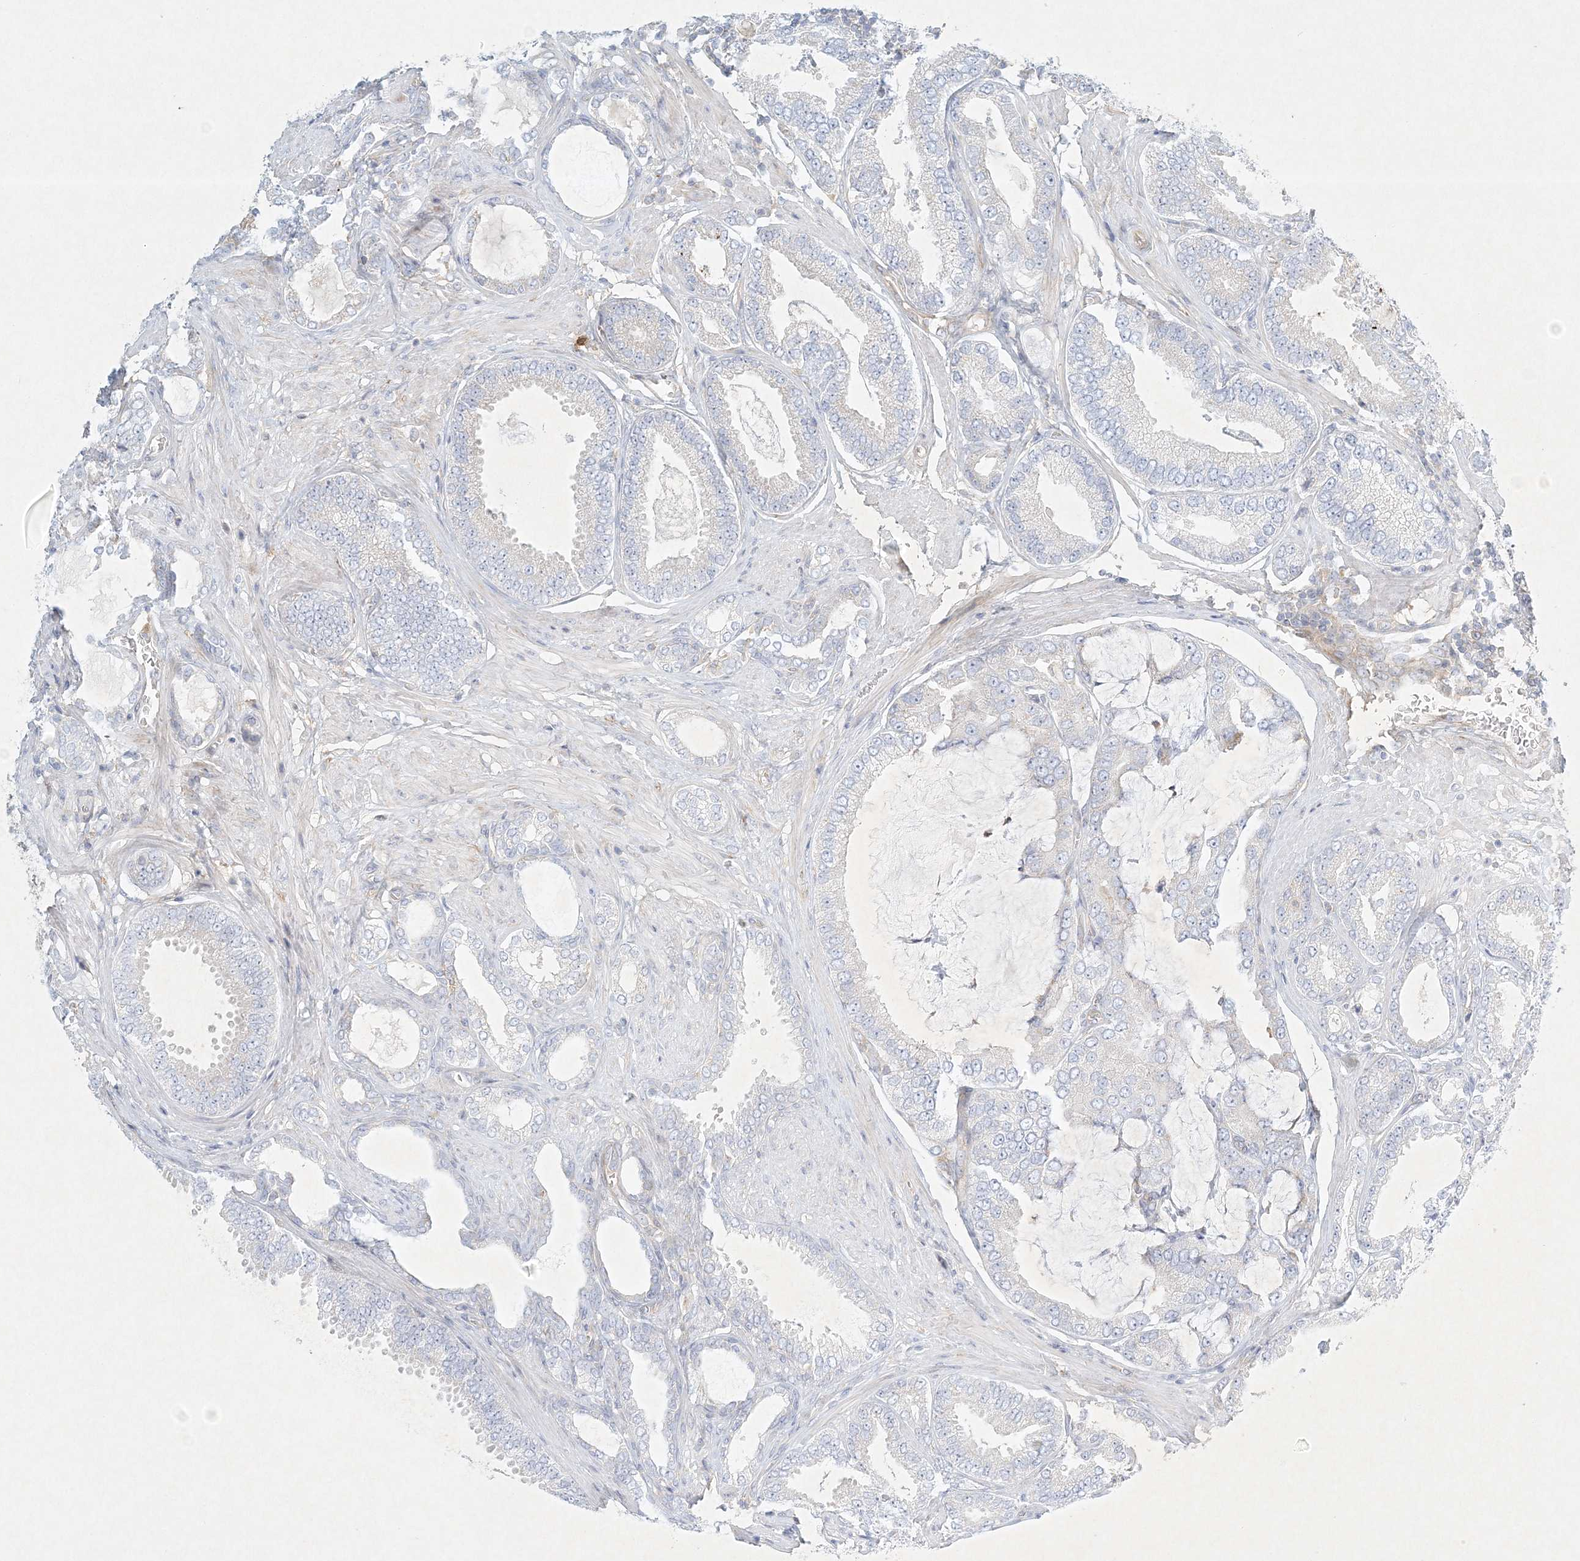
{"staining": {"intensity": "weak", "quantity": "<25%", "location": "cytoplasmic/membranous"}, "tissue": "prostate cancer", "cell_type": "Tumor cells", "image_type": "cancer", "snomed": [{"axis": "morphology", "description": "Adenocarcinoma, Low grade"}, {"axis": "topography", "description": "Prostate"}], "caption": "Immunohistochemical staining of human prostate cancer (low-grade adenocarcinoma) reveals no significant staining in tumor cells.", "gene": "STK11IP", "patient": {"sex": "male", "age": 71}}